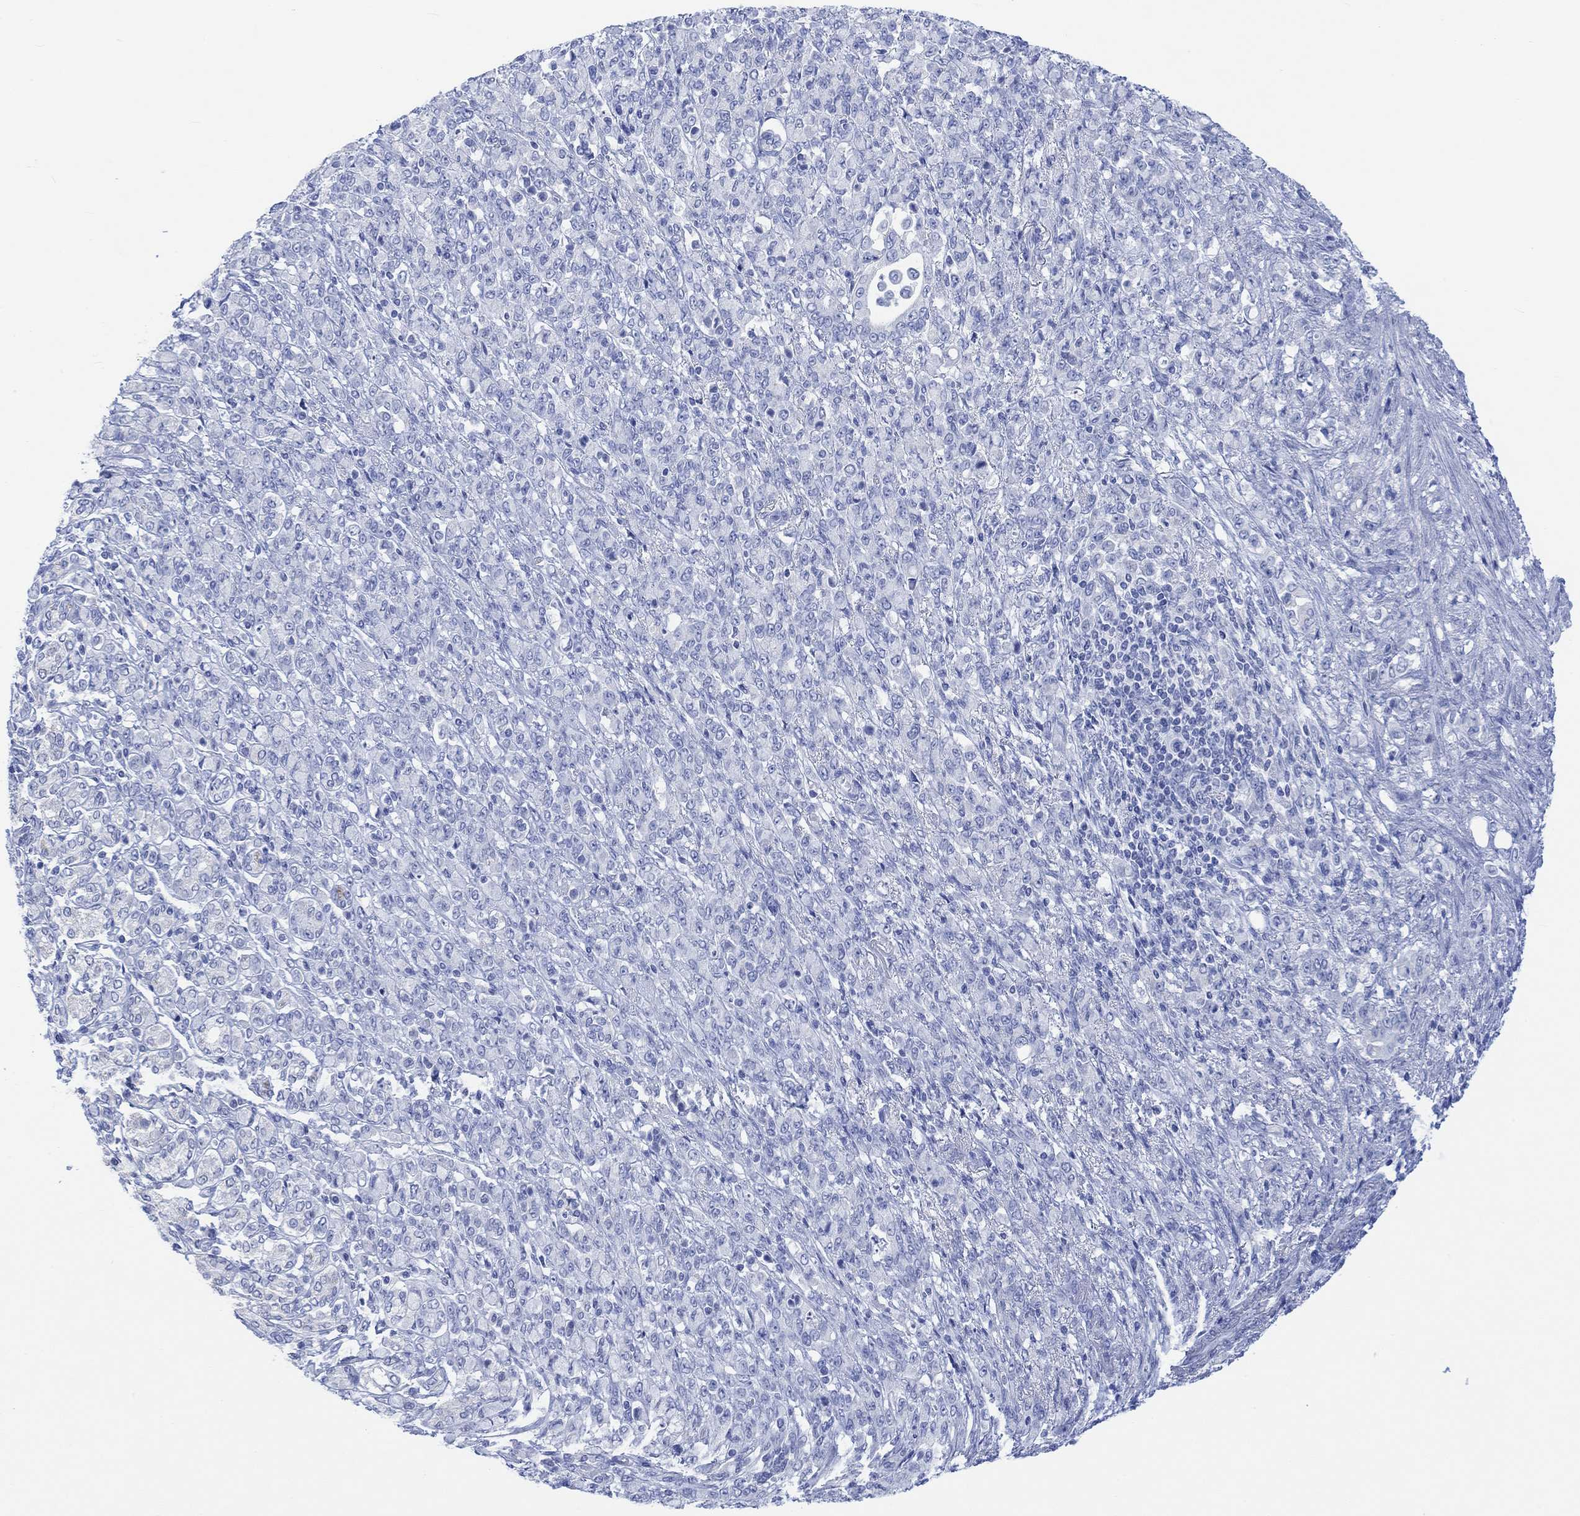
{"staining": {"intensity": "negative", "quantity": "none", "location": "none"}, "tissue": "stomach cancer", "cell_type": "Tumor cells", "image_type": "cancer", "snomed": [{"axis": "morphology", "description": "Normal tissue, NOS"}, {"axis": "morphology", "description": "Adenocarcinoma, NOS"}, {"axis": "topography", "description": "Stomach"}], "caption": "There is no significant staining in tumor cells of stomach cancer.", "gene": "CALCA", "patient": {"sex": "female", "age": 79}}